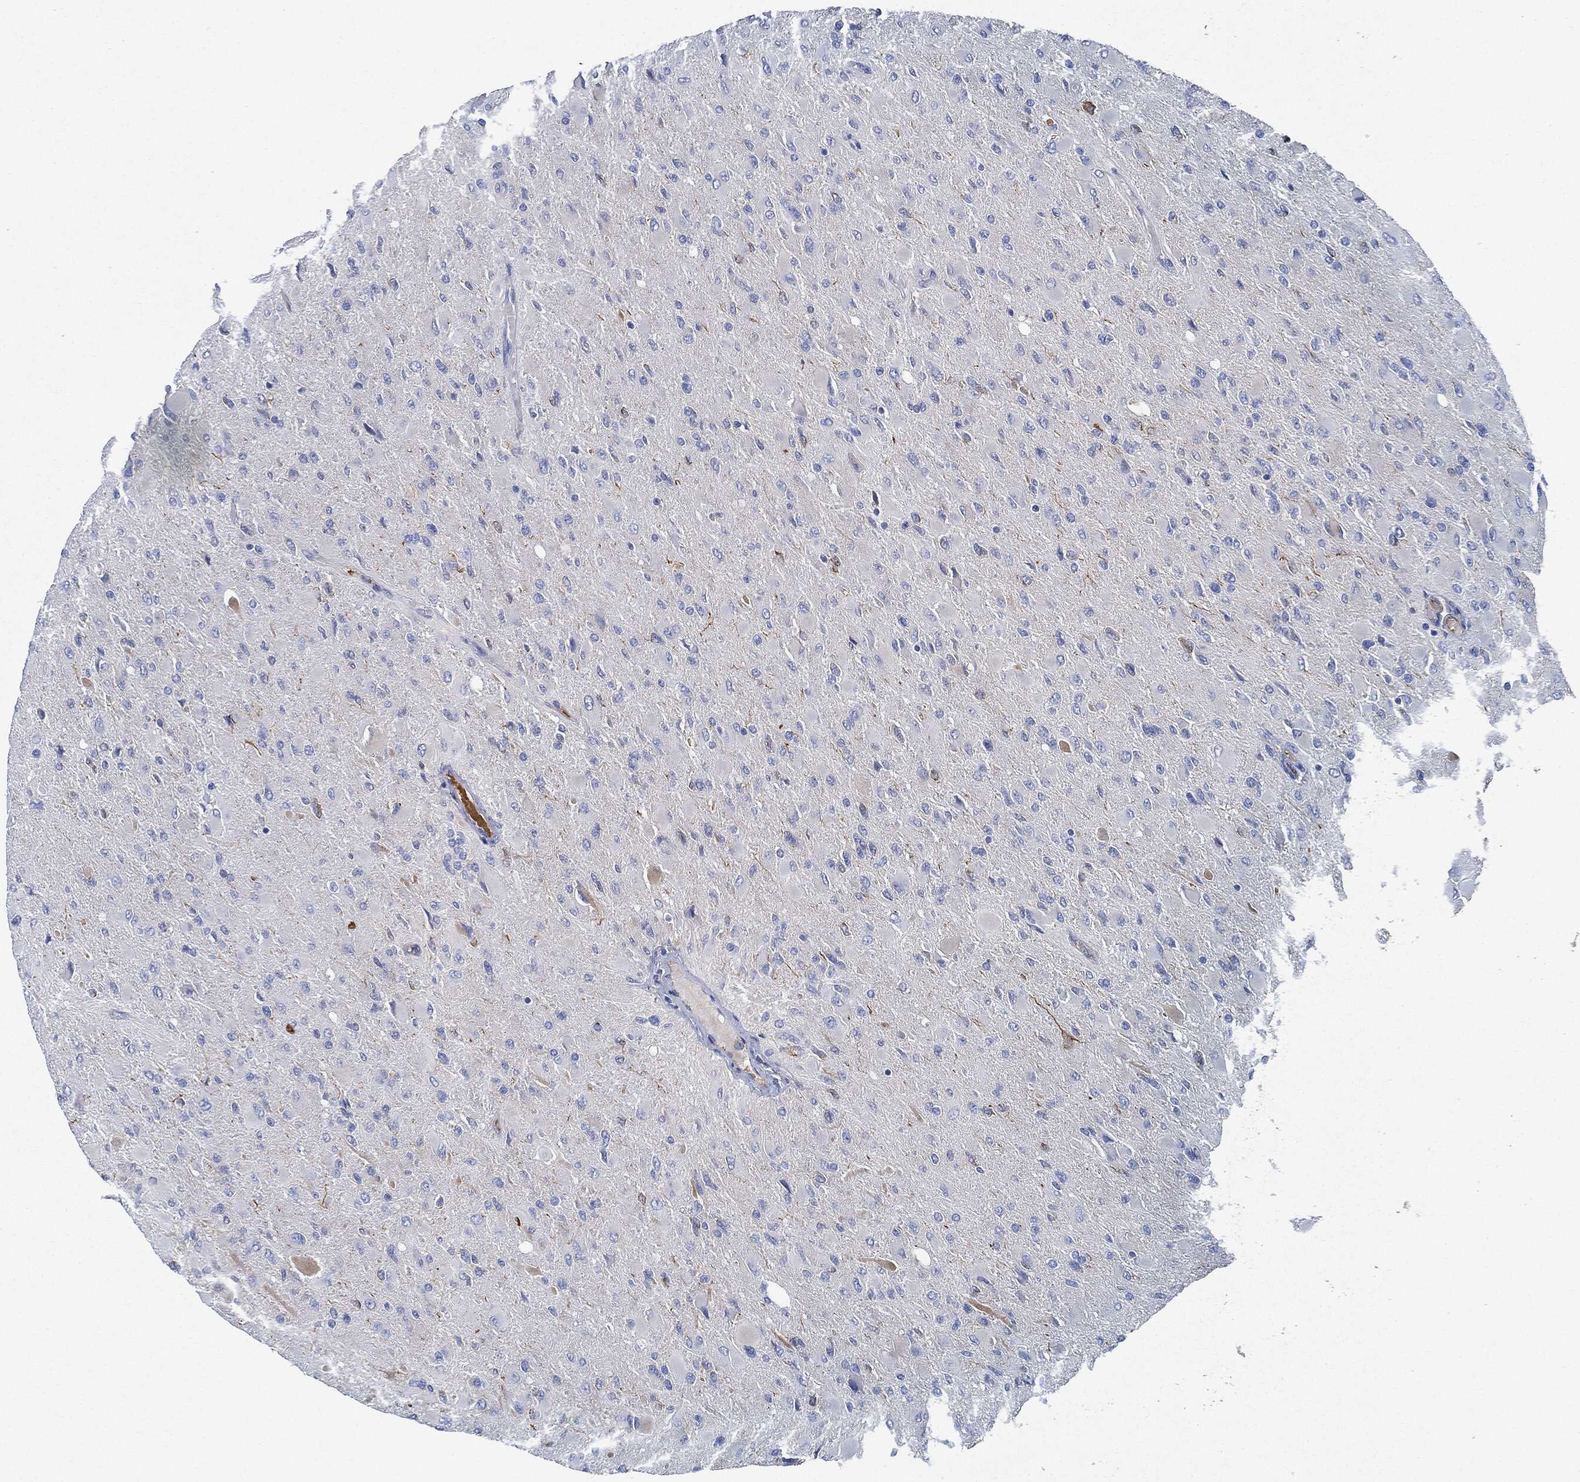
{"staining": {"intensity": "negative", "quantity": "none", "location": "none"}, "tissue": "glioma", "cell_type": "Tumor cells", "image_type": "cancer", "snomed": [{"axis": "morphology", "description": "Glioma, malignant, High grade"}, {"axis": "topography", "description": "Cerebral cortex"}], "caption": "Glioma was stained to show a protein in brown. There is no significant staining in tumor cells.", "gene": "IGLV6-57", "patient": {"sex": "female", "age": 36}}